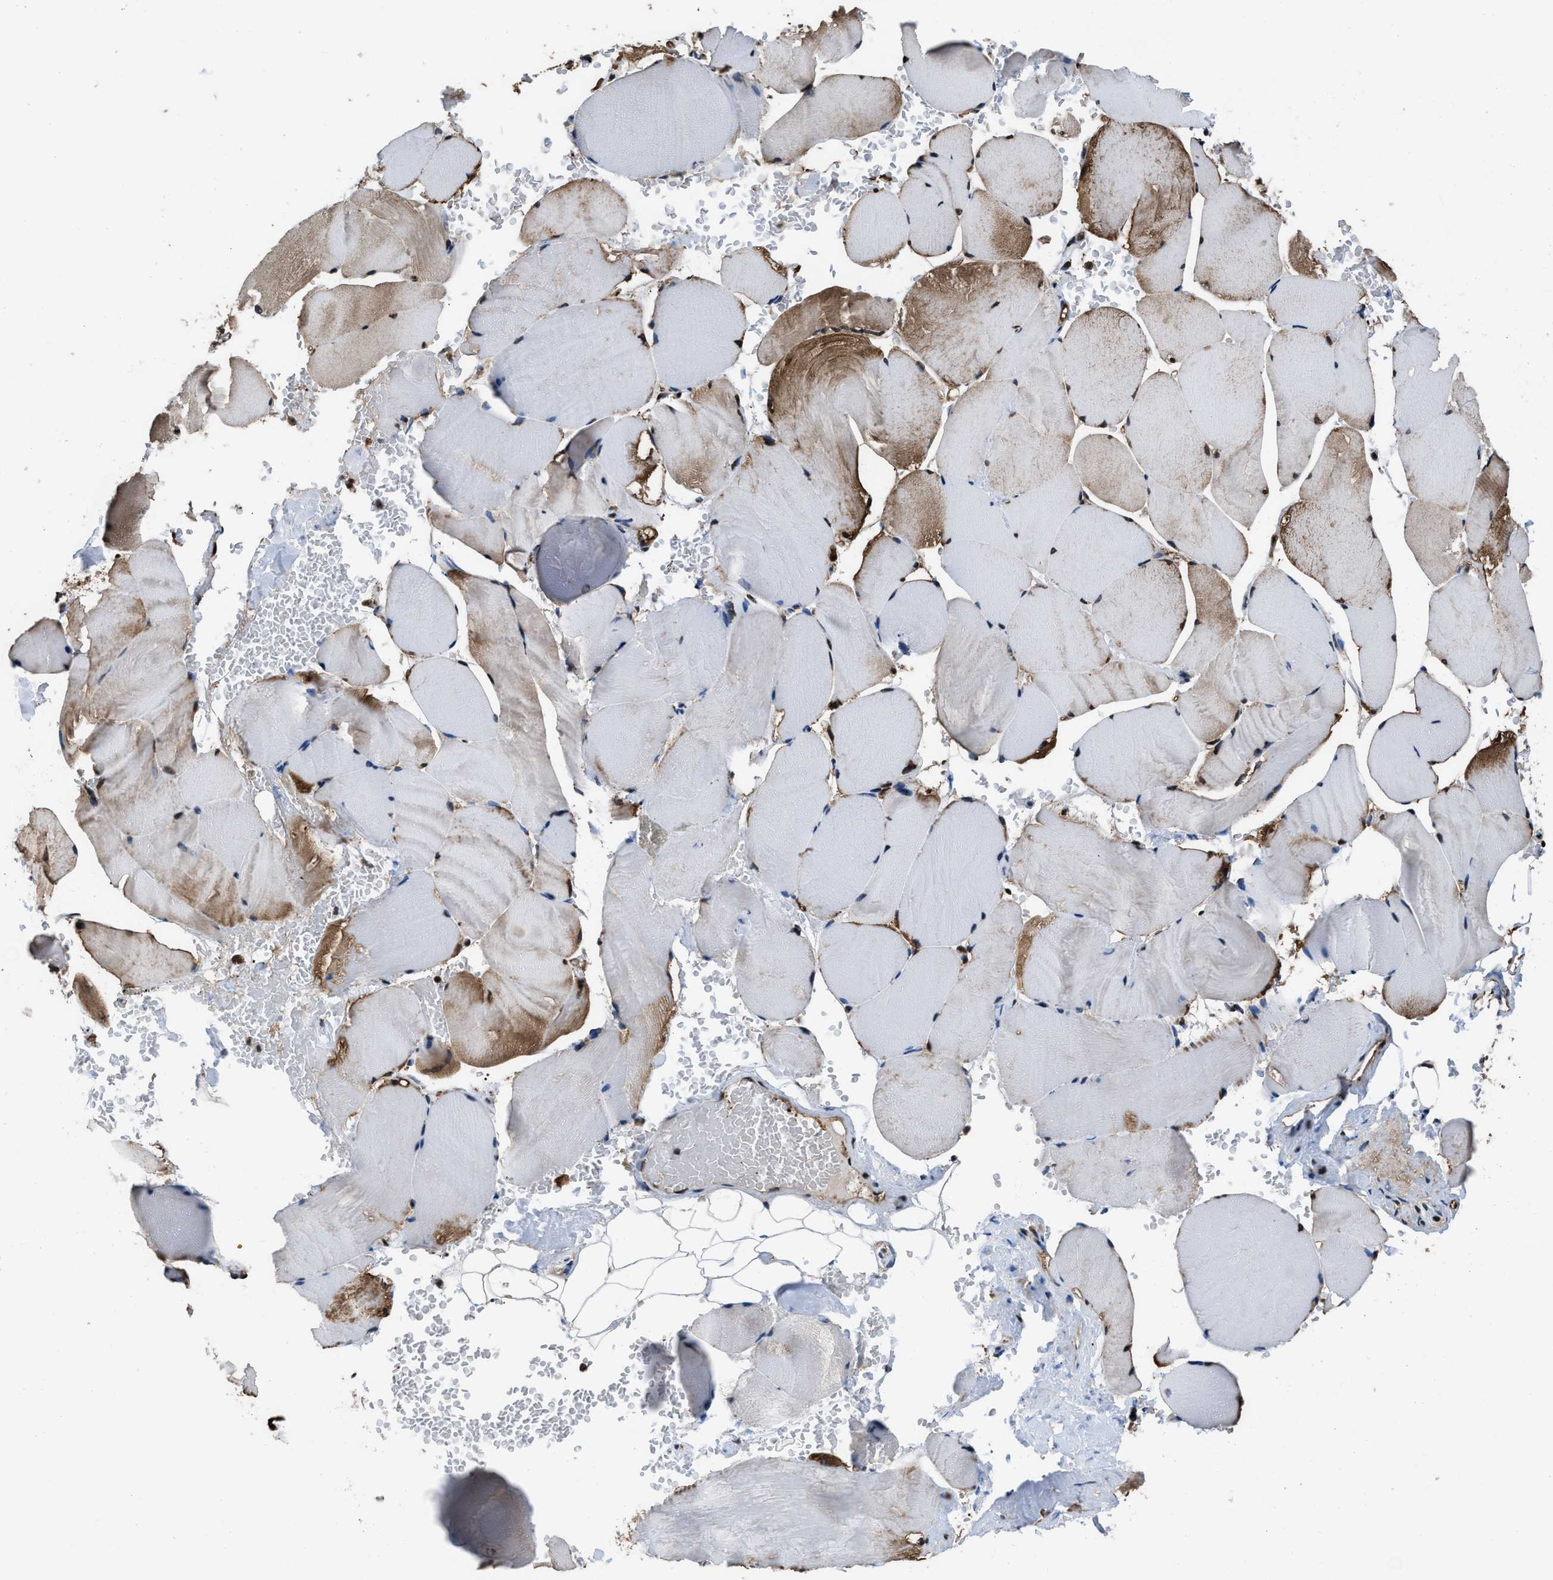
{"staining": {"intensity": "moderate", "quantity": "25%-75%", "location": "cytoplasmic/membranous,nuclear"}, "tissue": "skeletal muscle", "cell_type": "Myocytes", "image_type": "normal", "snomed": [{"axis": "morphology", "description": "Normal tissue, NOS"}, {"axis": "topography", "description": "Skin"}, {"axis": "topography", "description": "Skeletal muscle"}], "caption": "Myocytes display moderate cytoplasmic/membranous,nuclear positivity in approximately 25%-75% of cells in benign skeletal muscle. The staining was performed using DAB (3,3'-diaminobenzidine), with brown indicating positive protein expression. Nuclei are stained blue with hematoxylin.", "gene": "FNTA", "patient": {"sex": "male", "age": 83}}